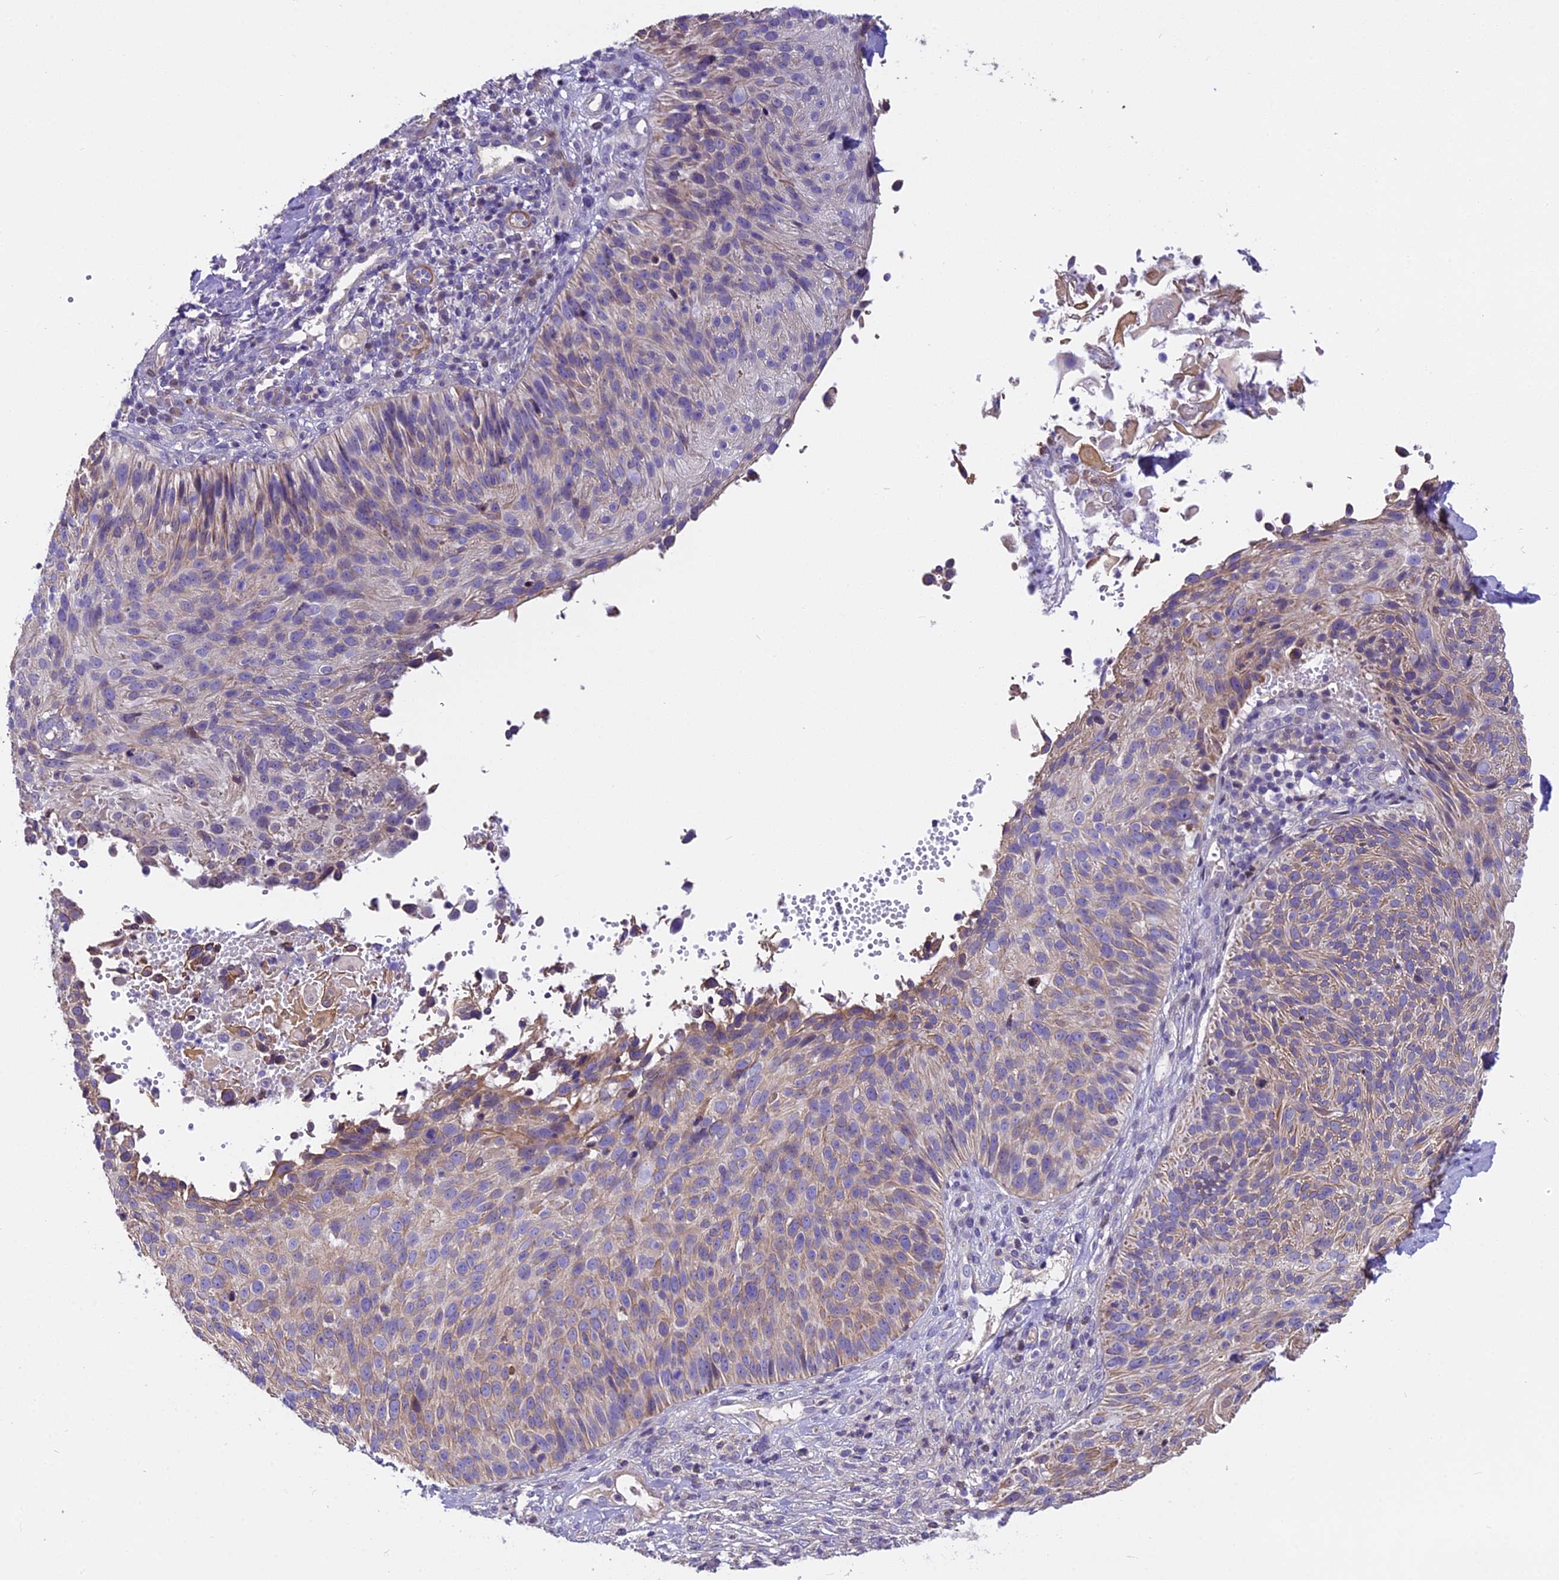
{"staining": {"intensity": "moderate", "quantity": "<25%", "location": "cytoplasmic/membranous"}, "tissue": "cervical cancer", "cell_type": "Tumor cells", "image_type": "cancer", "snomed": [{"axis": "morphology", "description": "Squamous cell carcinoma, NOS"}, {"axis": "topography", "description": "Cervix"}], "caption": "Squamous cell carcinoma (cervical) stained with a protein marker reveals moderate staining in tumor cells.", "gene": "FAM98C", "patient": {"sex": "female", "age": 74}}